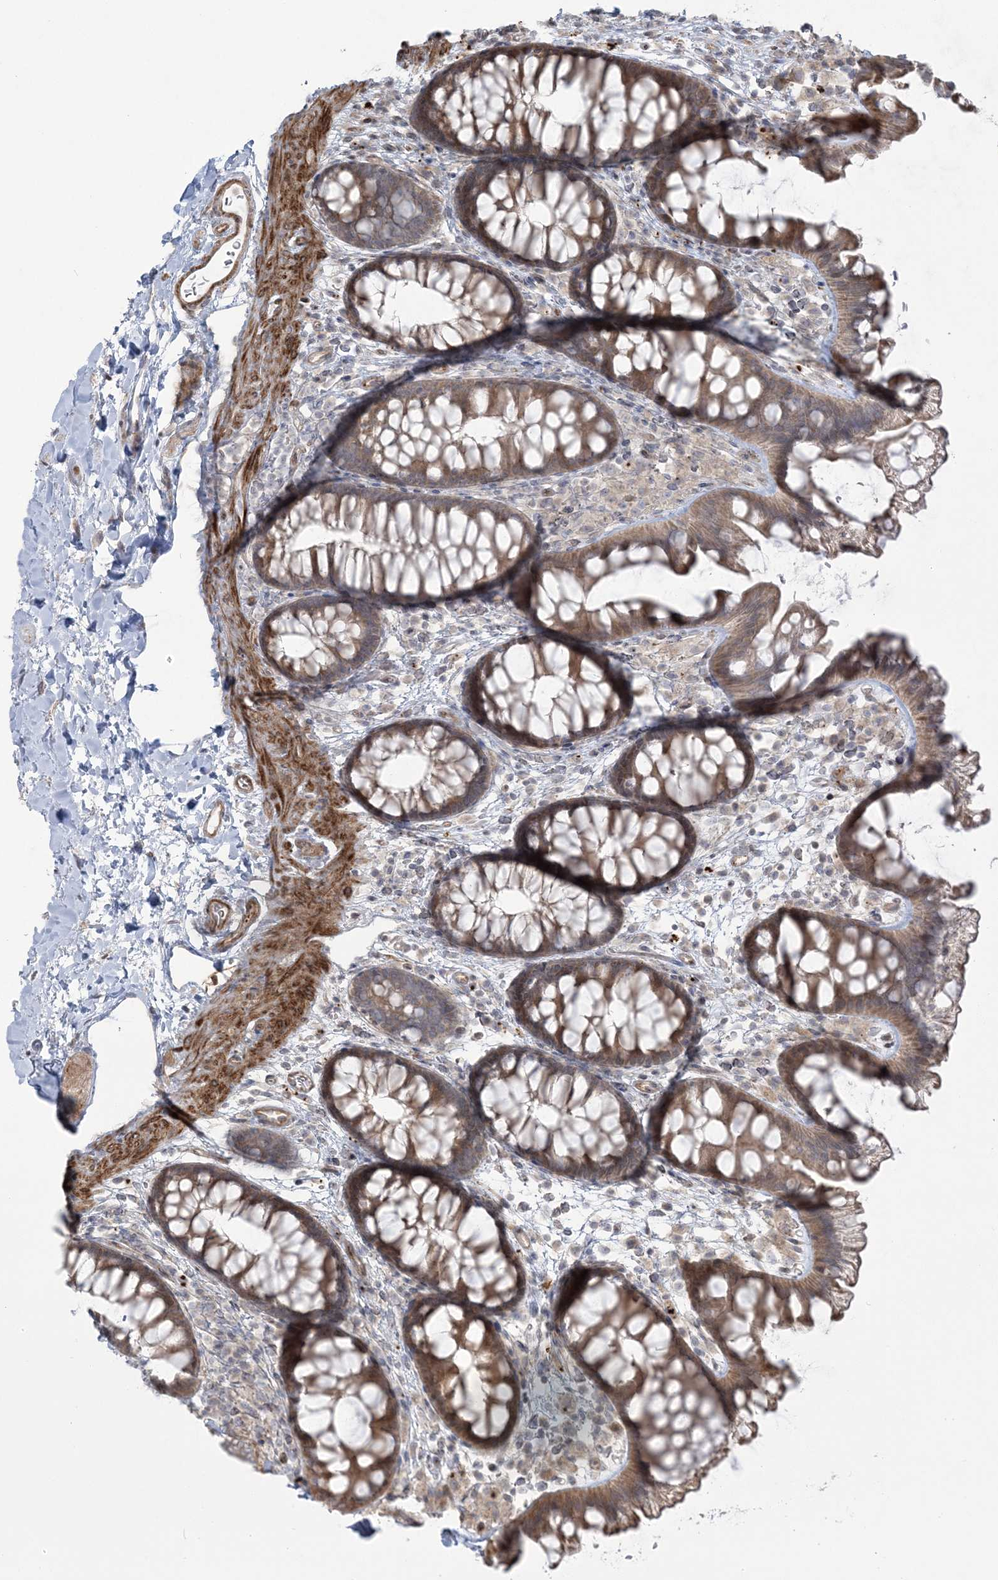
{"staining": {"intensity": "moderate", "quantity": ">75%", "location": "cytoplasmic/membranous"}, "tissue": "colon", "cell_type": "Endothelial cells", "image_type": "normal", "snomed": [{"axis": "morphology", "description": "Normal tissue, NOS"}, {"axis": "topography", "description": "Colon"}], "caption": "IHC of unremarkable human colon displays medium levels of moderate cytoplasmic/membranous expression in about >75% of endothelial cells.", "gene": "NUDT9", "patient": {"sex": "female", "age": 62}}